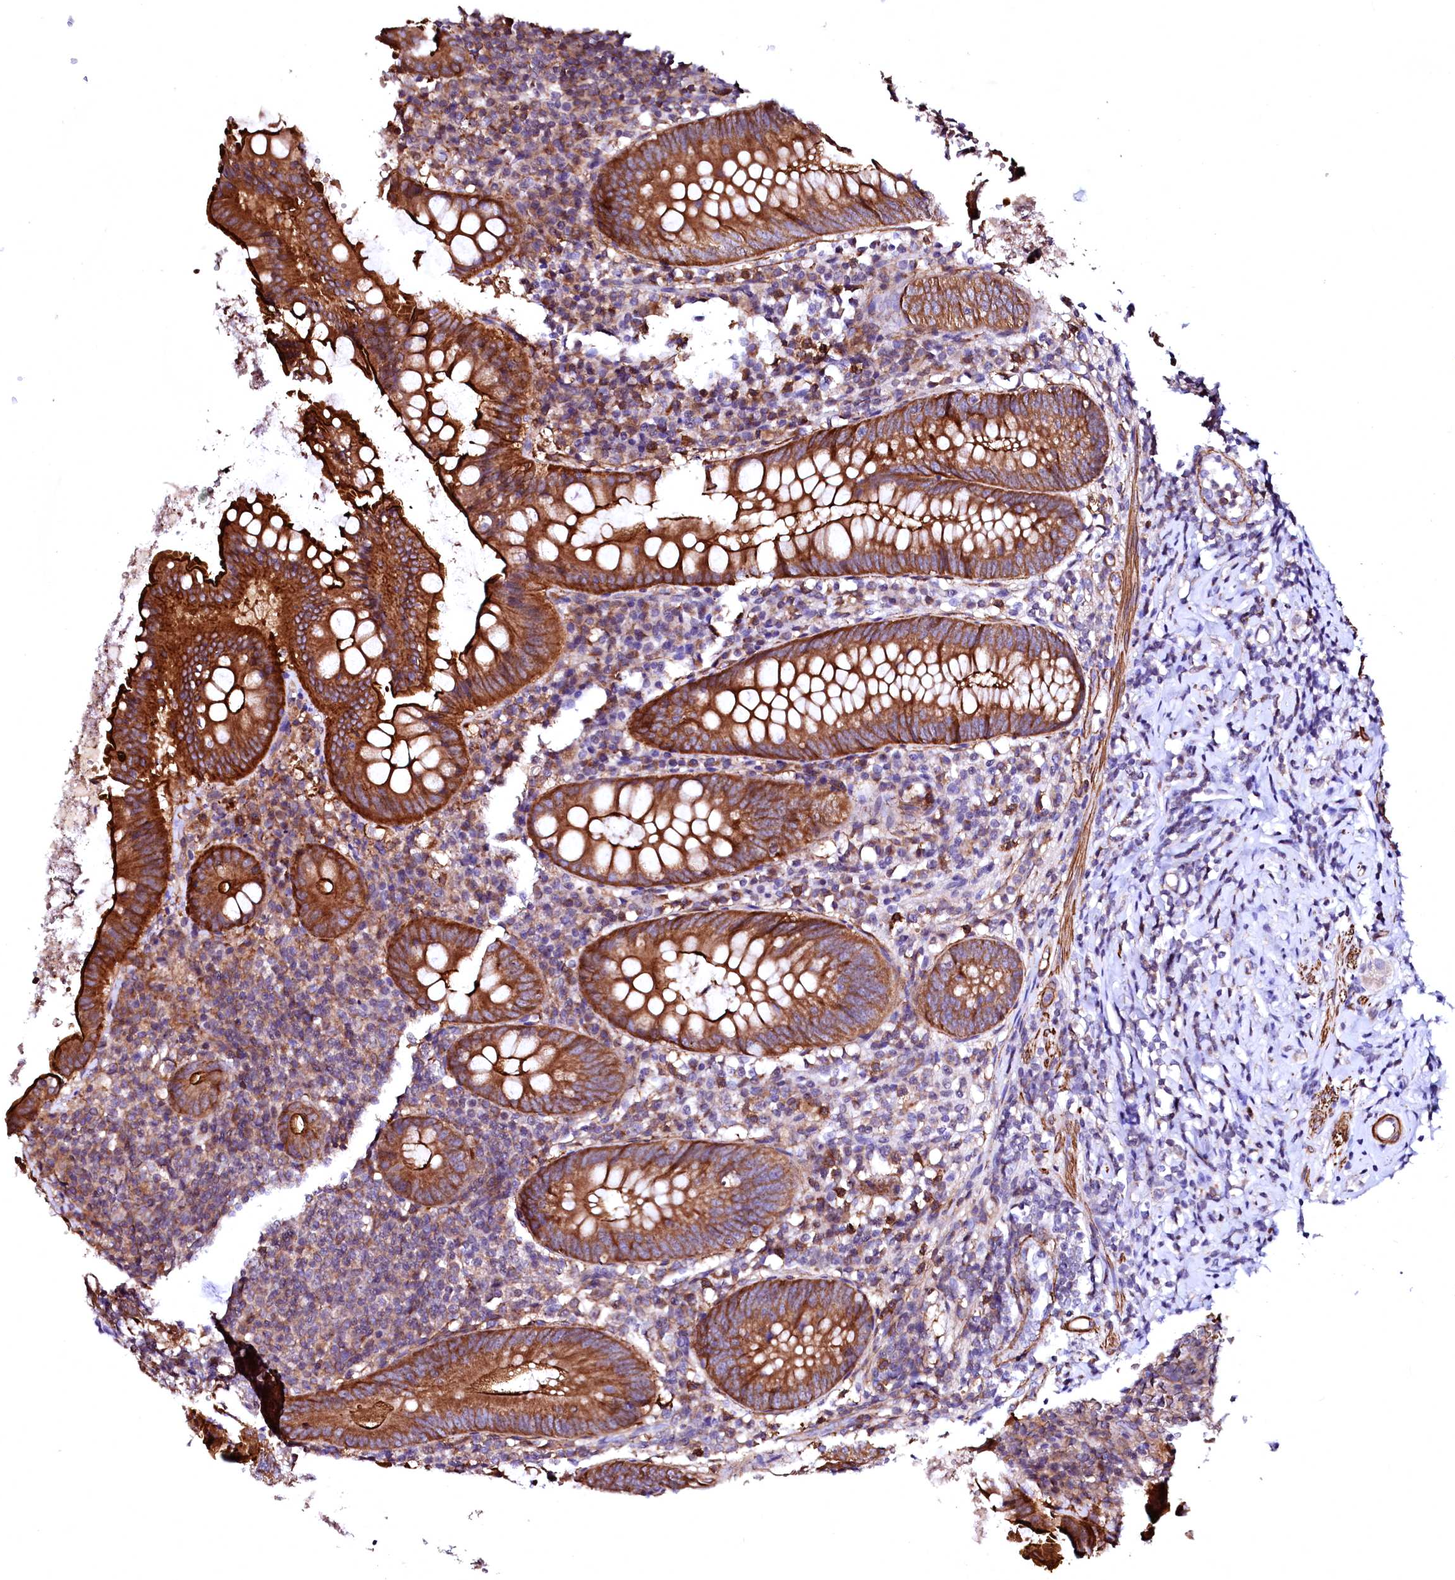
{"staining": {"intensity": "strong", "quantity": ">75%", "location": "cytoplasmic/membranous"}, "tissue": "appendix", "cell_type": "Glandular cells", "image_type": "normal", "snomed": [{"axis": "morphology", "description": "Normal tissue, NOS"}, {"axis": "topography", "description": "Appendix"}], "caption": "An immunohistochemistry histopathology image of unremarkable tissue is shown. Protein staining in brown shows strong cytoplasmic/membranous positivity in appendix within glandular cells.", "gene": "GPR176", "patient": {"sex": "female", "age": 54}}